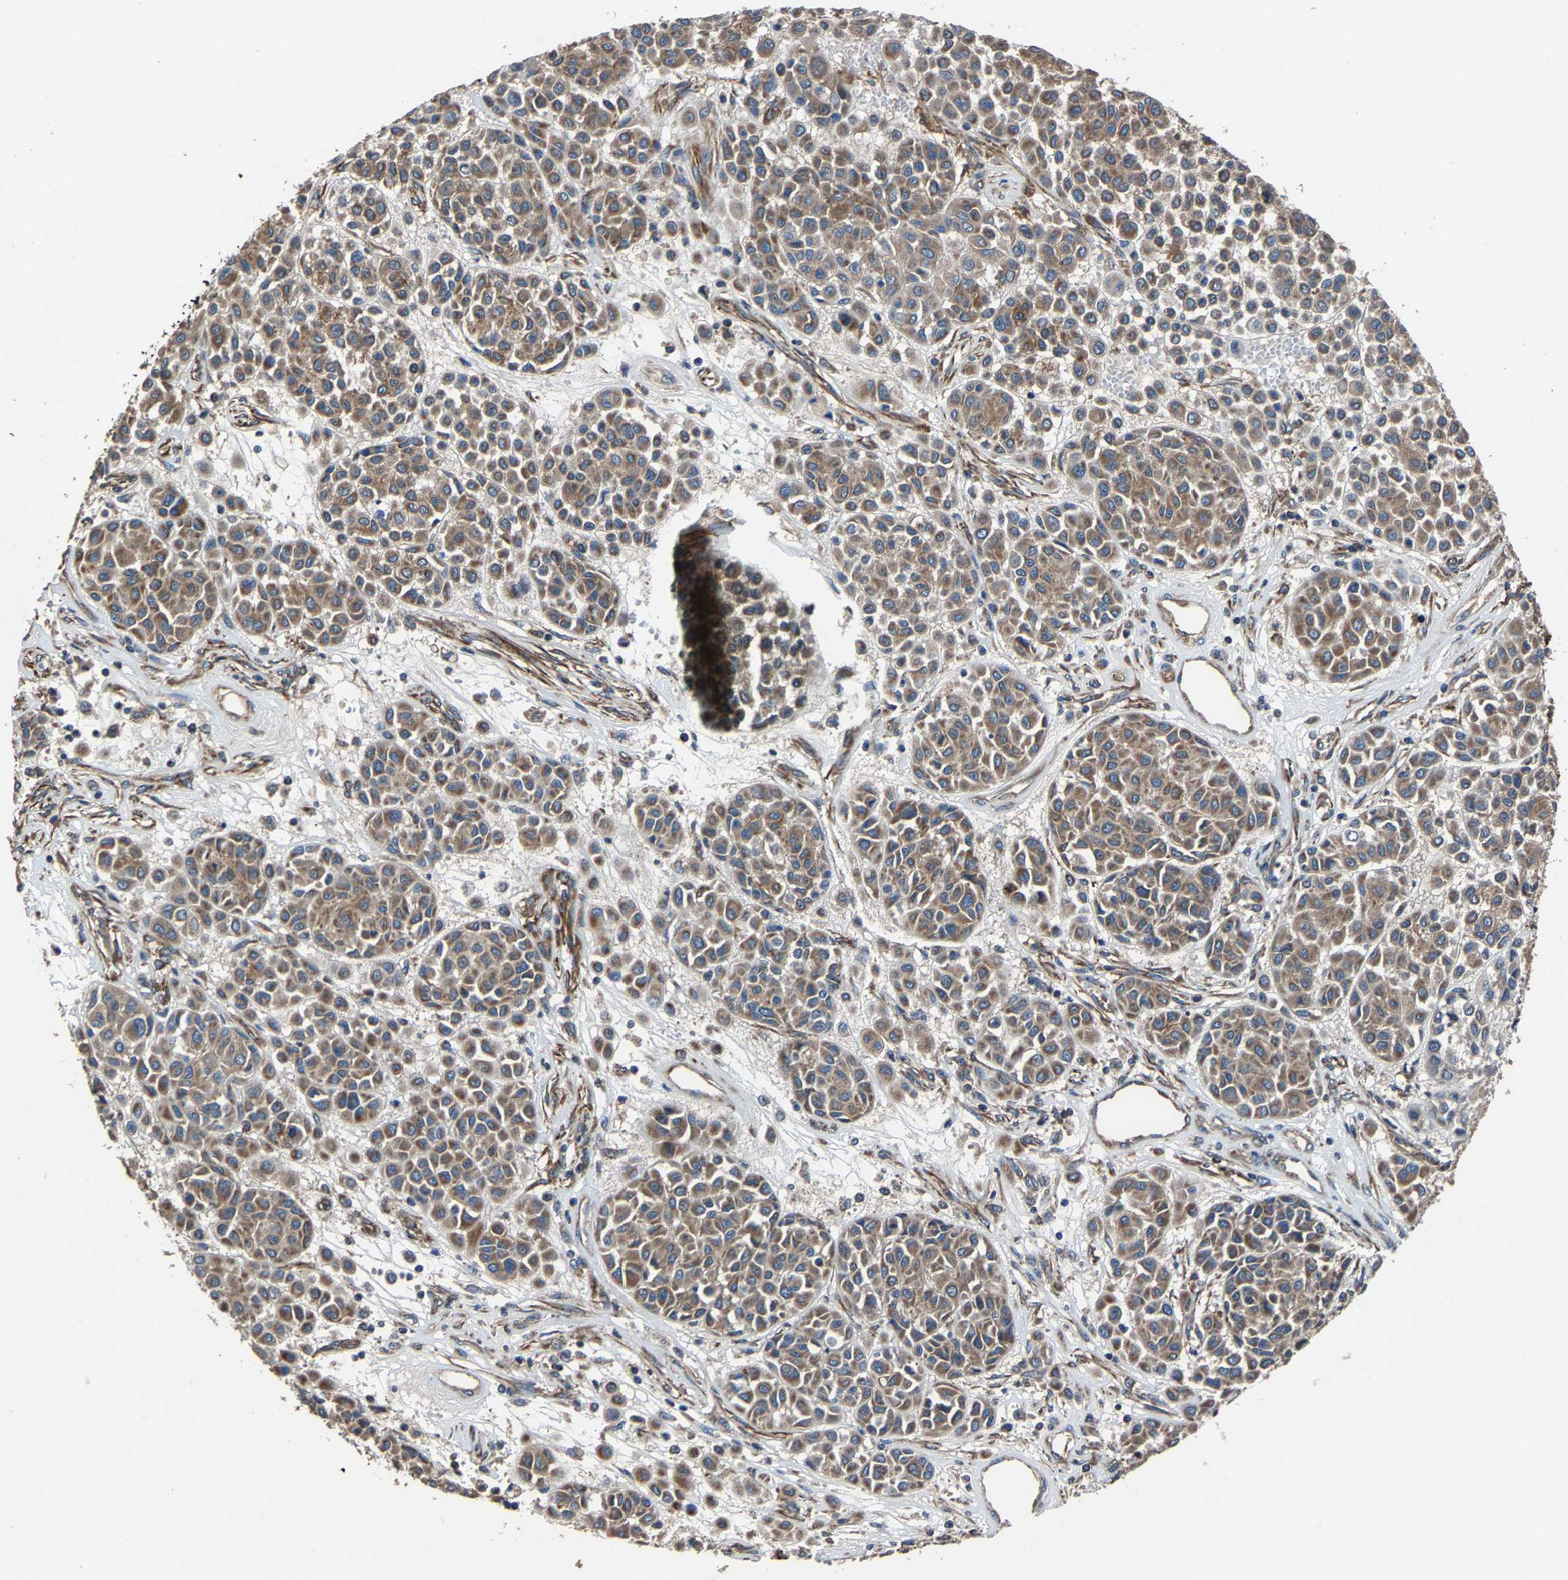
{"staining": {"intensity": "moderate", "quantity": ">75%", "location": "cytoplasmic/membranous"}, "tissue": "melanoma", "cell_type": "Tumor cells", "image_type": "cancer", "snomed": [{"axis": "morphology", "description": "Malignant melanoma, Metastatic site"}, {"axis": "topography", "description": "Soft tissue"}], "caption": "Malignant melanoma (metastatic site) stained for a protein (brown) displays moderate cytoplasmic/membranous positive expression in about >75% of tumor cells.", "gene": "KIAA1958", "patient": {"sex": "male", "age": 41}}